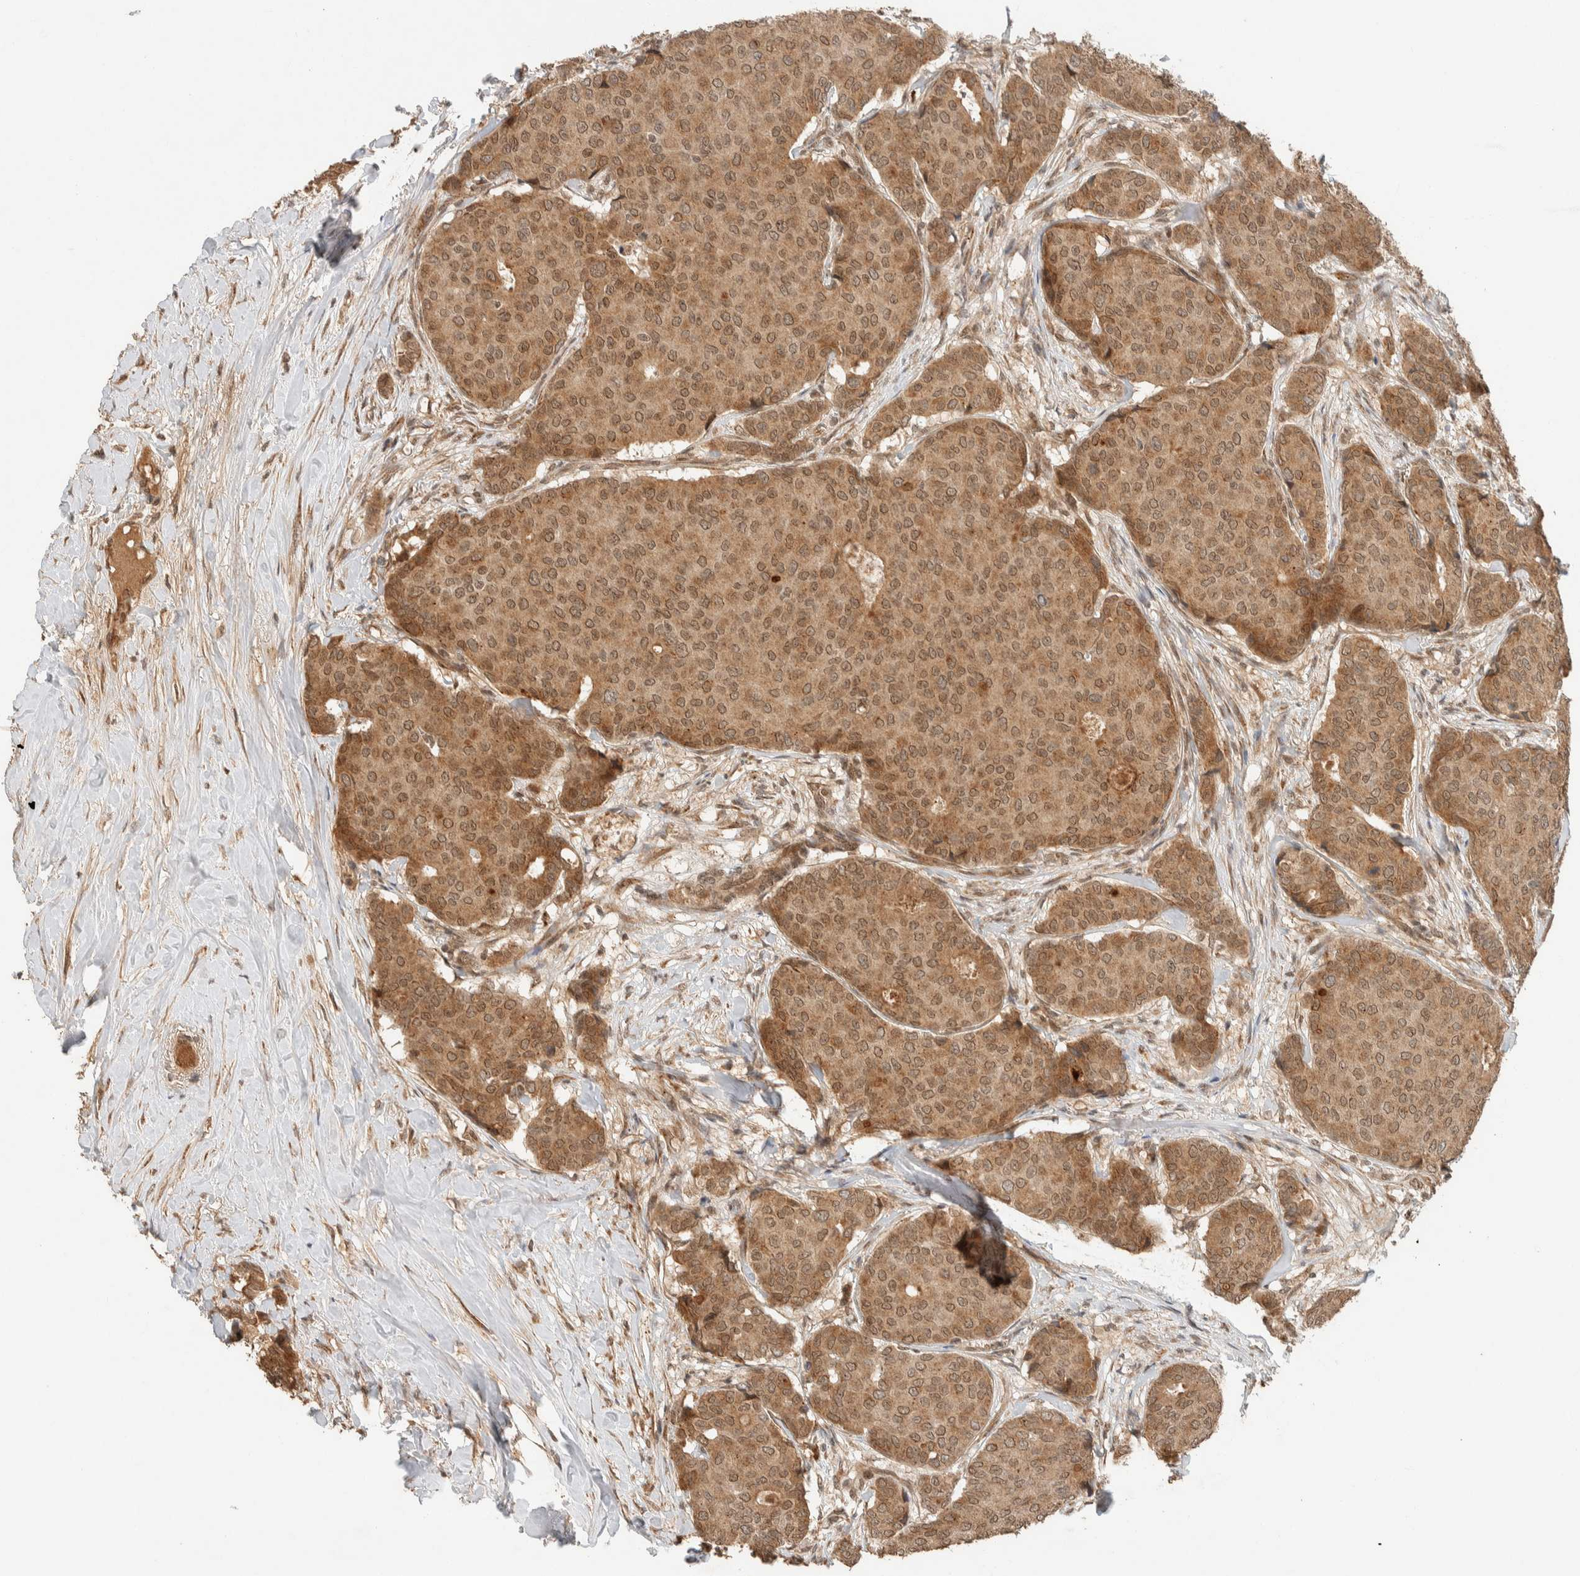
{"staining": {"intensity": "moderate", "quantity": ">75%", "location": "cytoplasmic/membranous,nuclear"}, "tissue": "breast cancer", "cell_type": "Tumor cells", "image_type": "cancer", "snomed": [{"axis": "morphology", "description": "Duct carcinoma"}, {"axis": "topography", "description": "Breast"}], "caption": "Infiltrating ductal carcinoma (breast) tissue demonstrates moderate cytoplasmic/membranous and nuclear staining in about >75% of tumor cells (Brightfield microscopy of DAB IHC at high magnification).", "gene": "ZBTB2", "patient": {"sex": "female", "age": 75}}